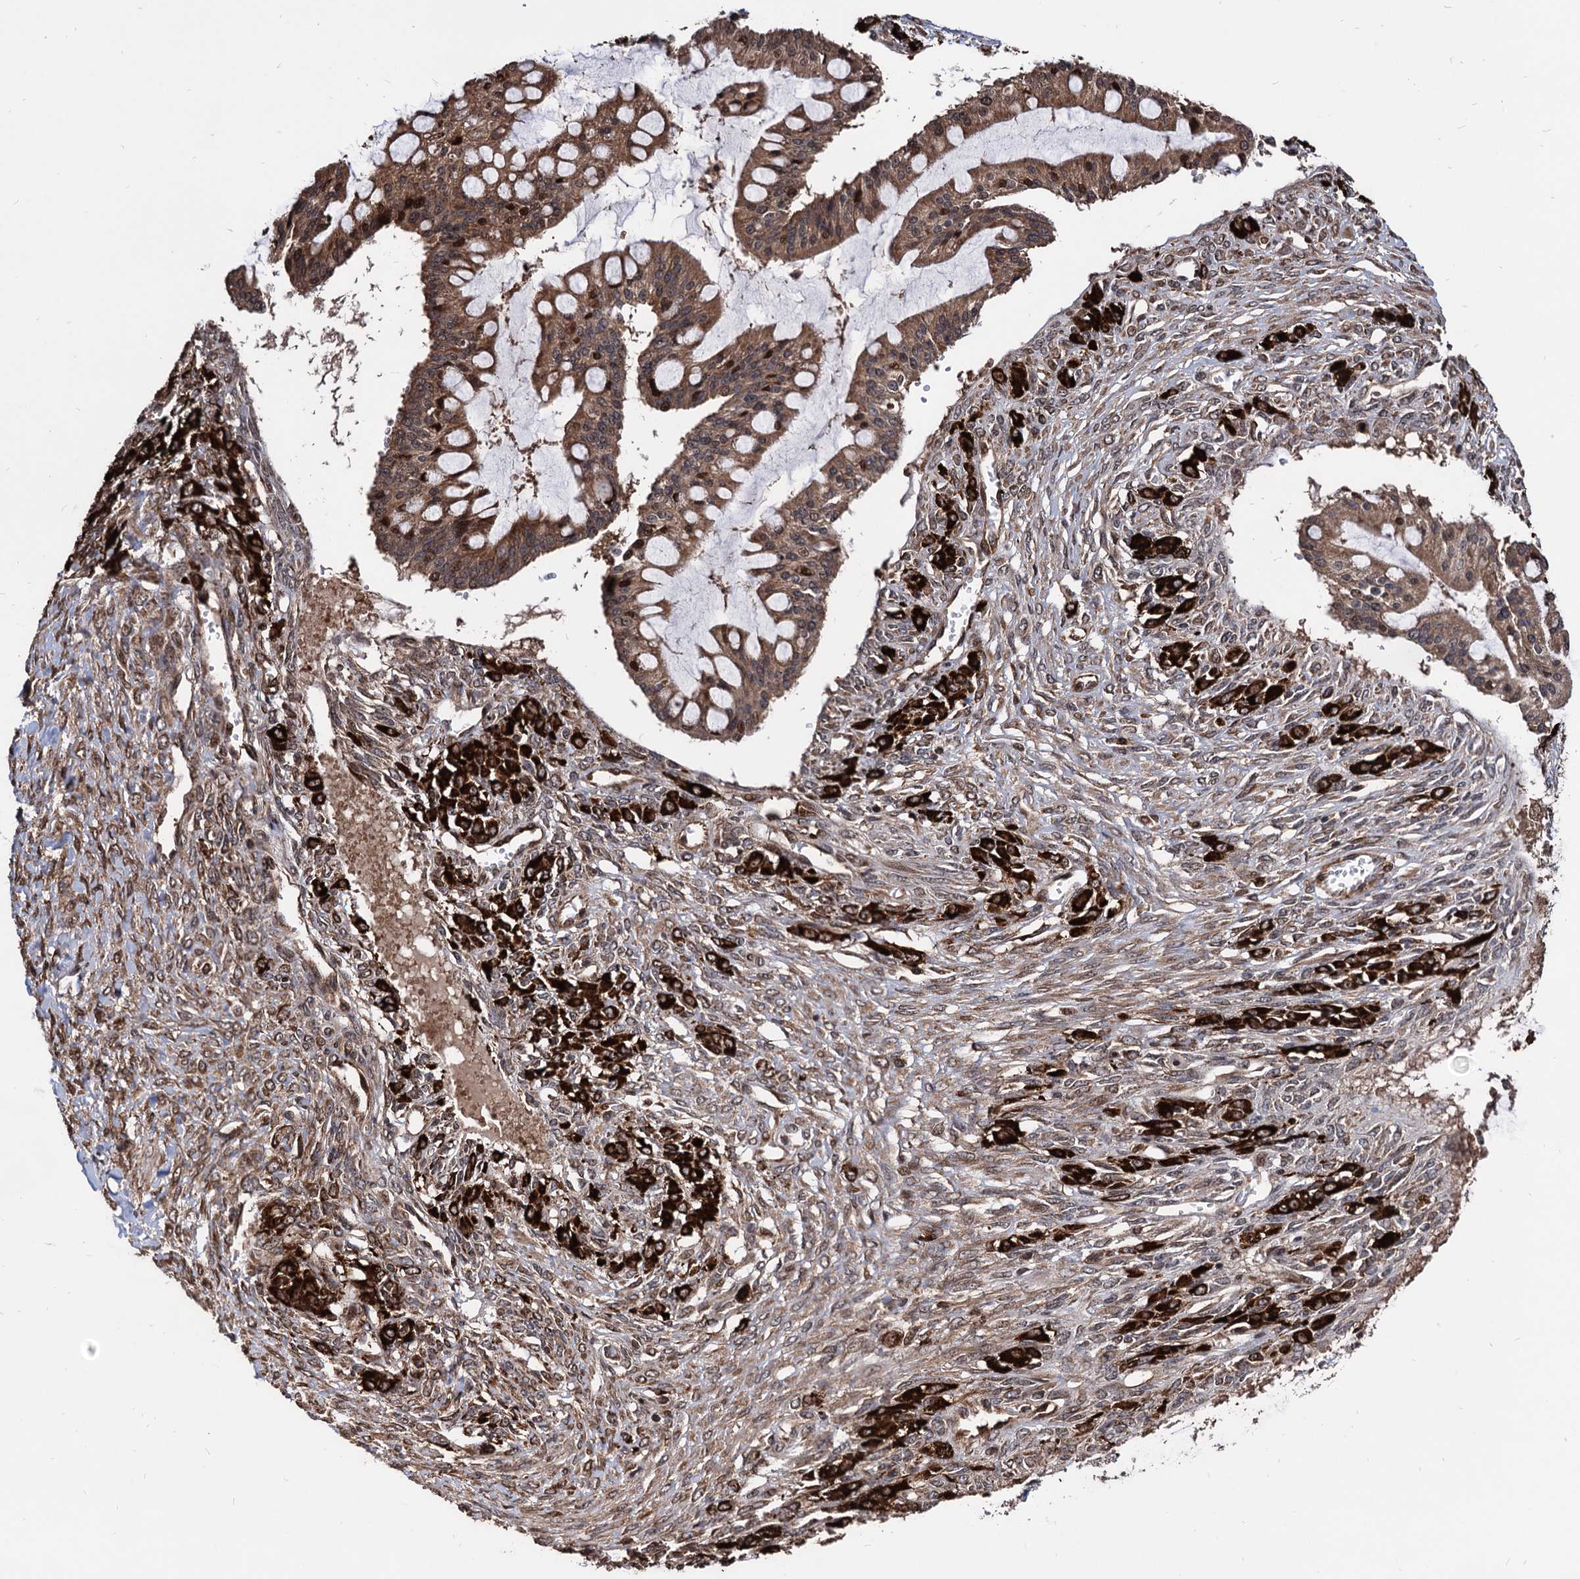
{"staining": {"intensity": "moderate", "quantity": ">75%", "location": "cytoplasmic/membranous"}, "tissue": "ovarian cancer", "cell_type": "Tumor cells", "image_type": "cancer", "snomed": [{"axis": "morphology", "description": "Cystadenocarcinoma, mucinous, NOS"}, {"axis": "topography", "description": "Ovary"}], "caption": "The immunohistochemical stain highlights moderate cytoplasmic/membranous positivity in tumor cells of mucinous cystadenocarcinoma (ovarian) tissue. The protein is shown in brown color, while the nuclei are stained blue.", "gene": "ANKRD12", "patient": {"sex": "female", "age": 73}}